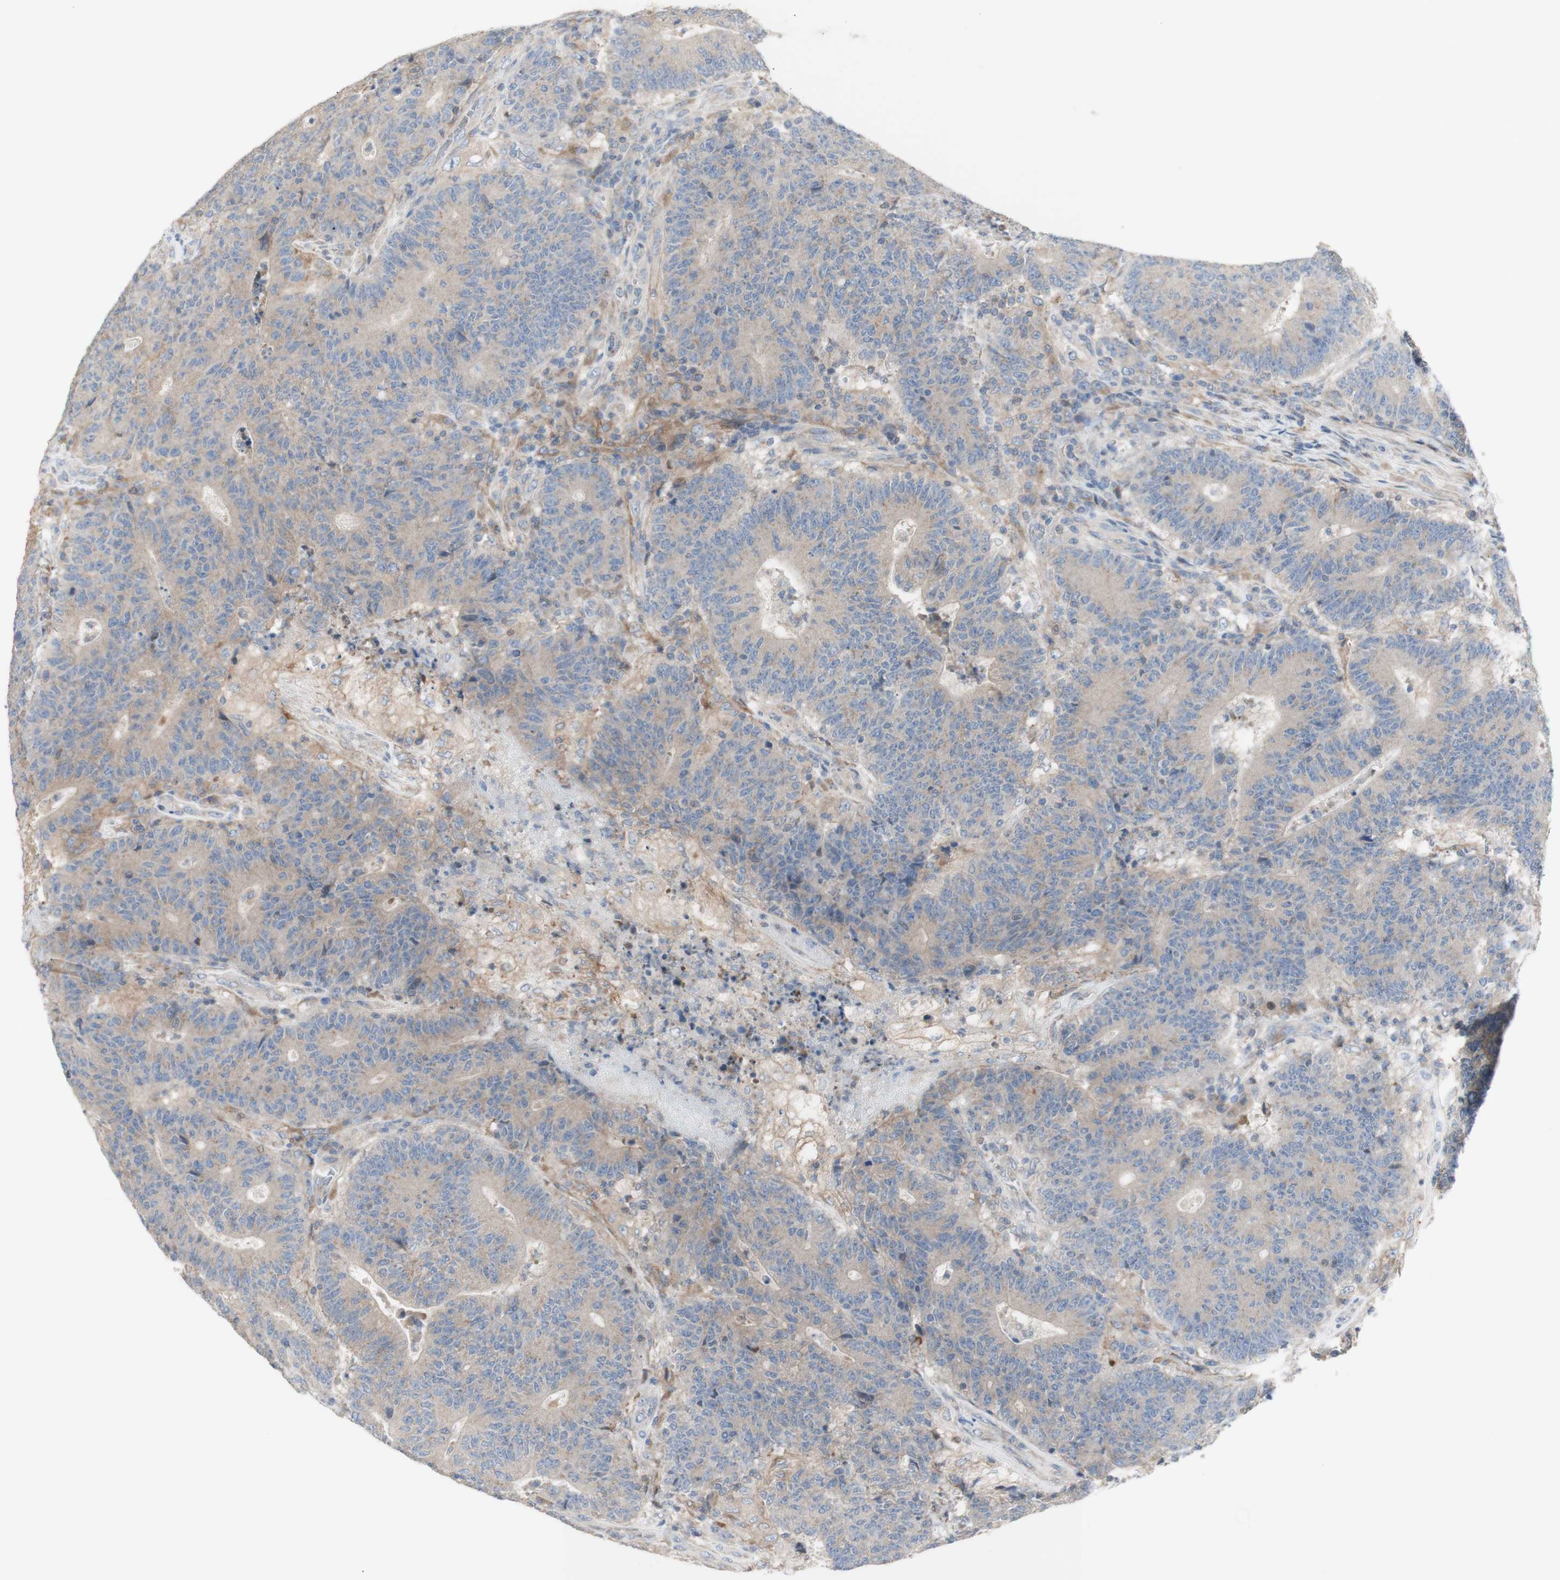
{"staining": {"intensity": "weak", "quantity": "25%-75%", "location": "cytoplasmic/membranous"}, "tissue": "colorectal cancer", "cell_type": "Tumor cells", "image_type": "cancer", "snomed": [{"axis": "morphology", "description": "Normal tissue, NOS"}, {"axis": "morphology", "description": "Adenocarcinoma, NOS"}, {"axis": "topography", "description": "Colon"}], "caption": "IHC of human colorectal adenocarcinoma displays low levels of weak cytoplasmic/membranous positivity in approximately 25%-75% of tumor cells. The protein is shown in brown color, while the nuclei are stained blue.", "gene": "C3orf52", "patient": {"sex": "female", "age": 75}}